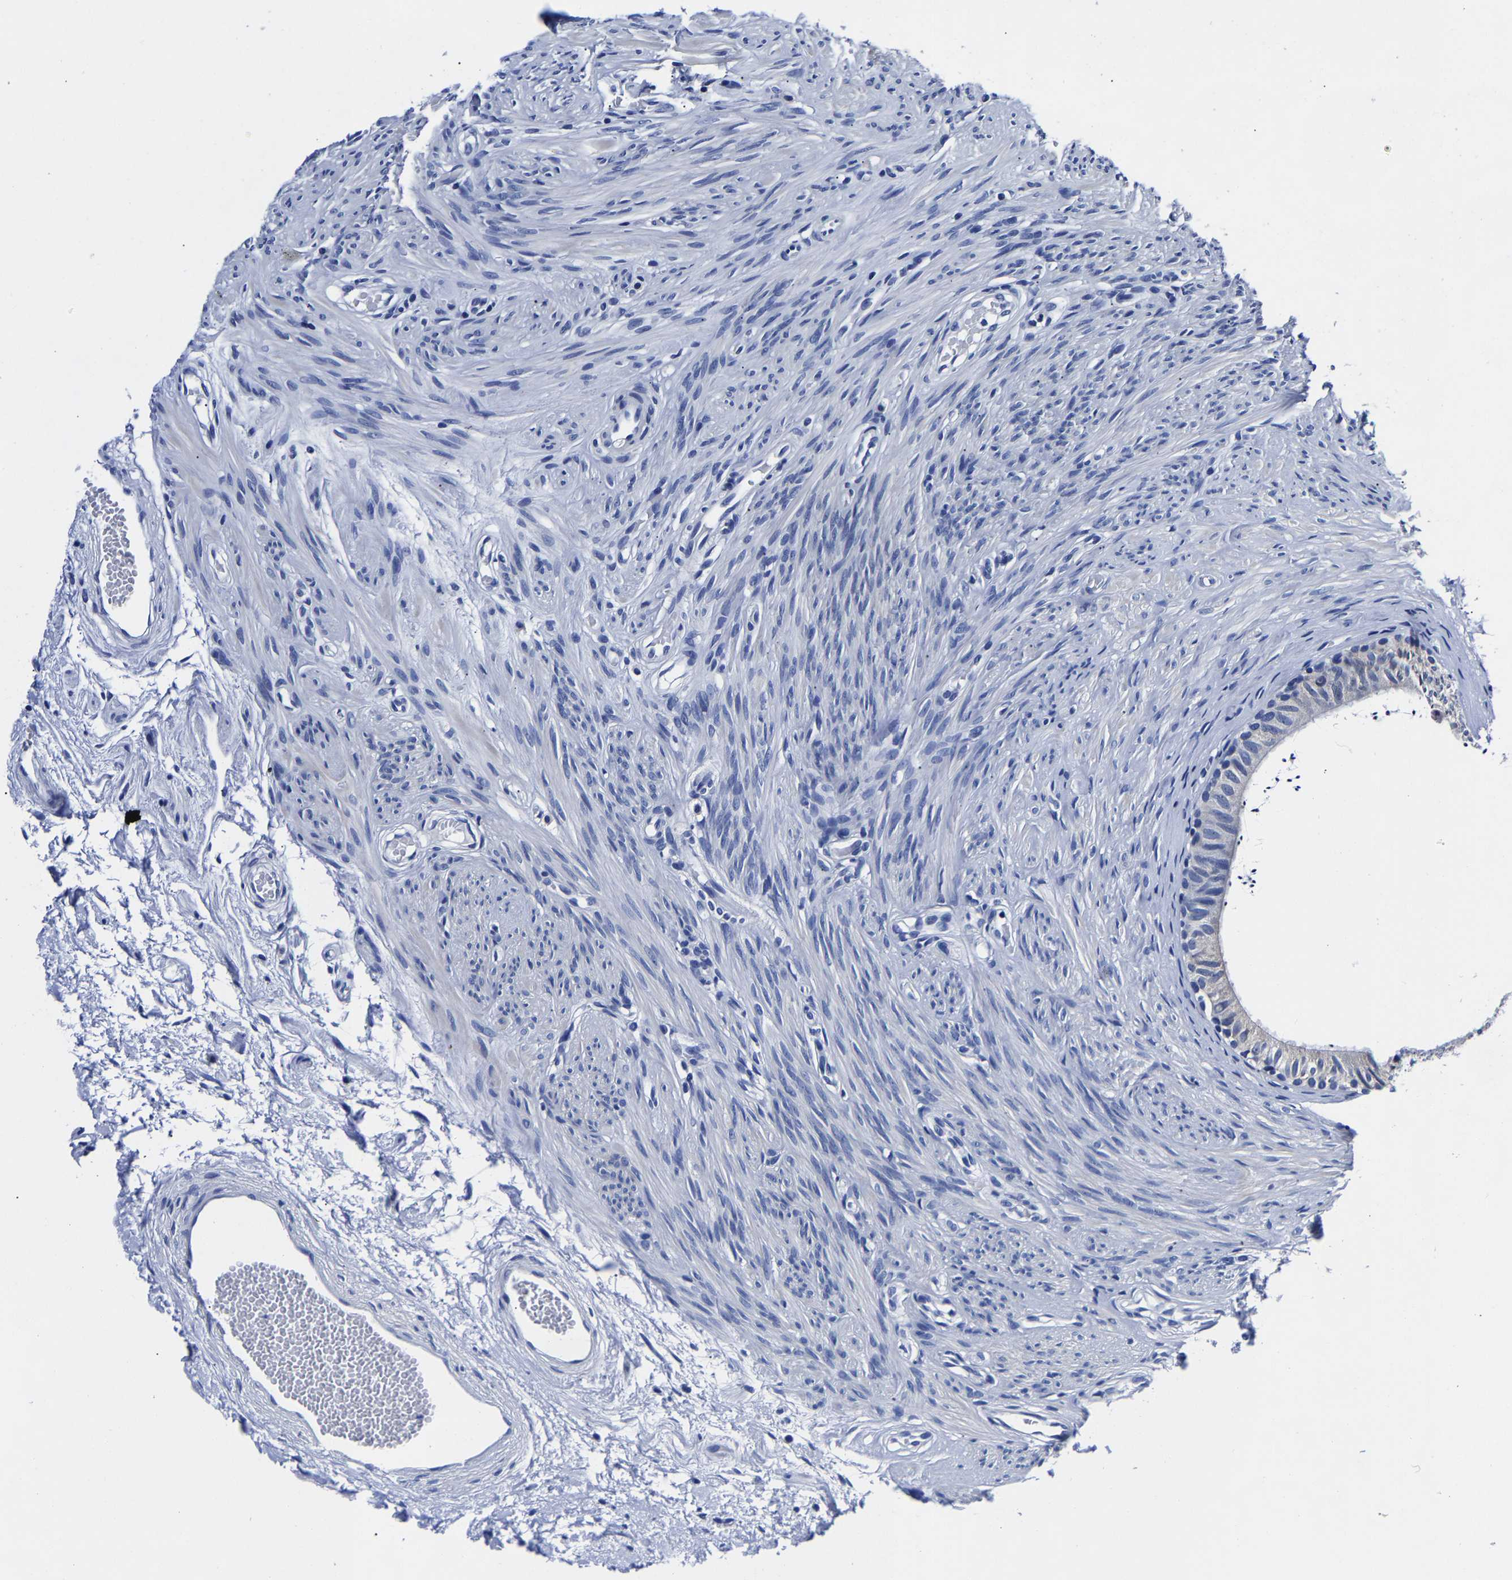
{"staining": {"intensity": "negative", "quantity": "none", "location": "none"}, "tissue": "epididymis", "cell_type": "Glandular cells", "image_type": "normal", "snomed": [{"axis": "morphology", "description": "Normal tissue, NOS"}, {"axis": "topography", "description": "Epididymis"}], "caption": "The micrograph demonstrates no staining of glandular cells in unremarkable epididymis. (DAB (3,3'-diaminobenzidine) IHC with hematoxylin counter stain).", "gene": "CPA2", "patient": {"sex": "male", "age": 56}}